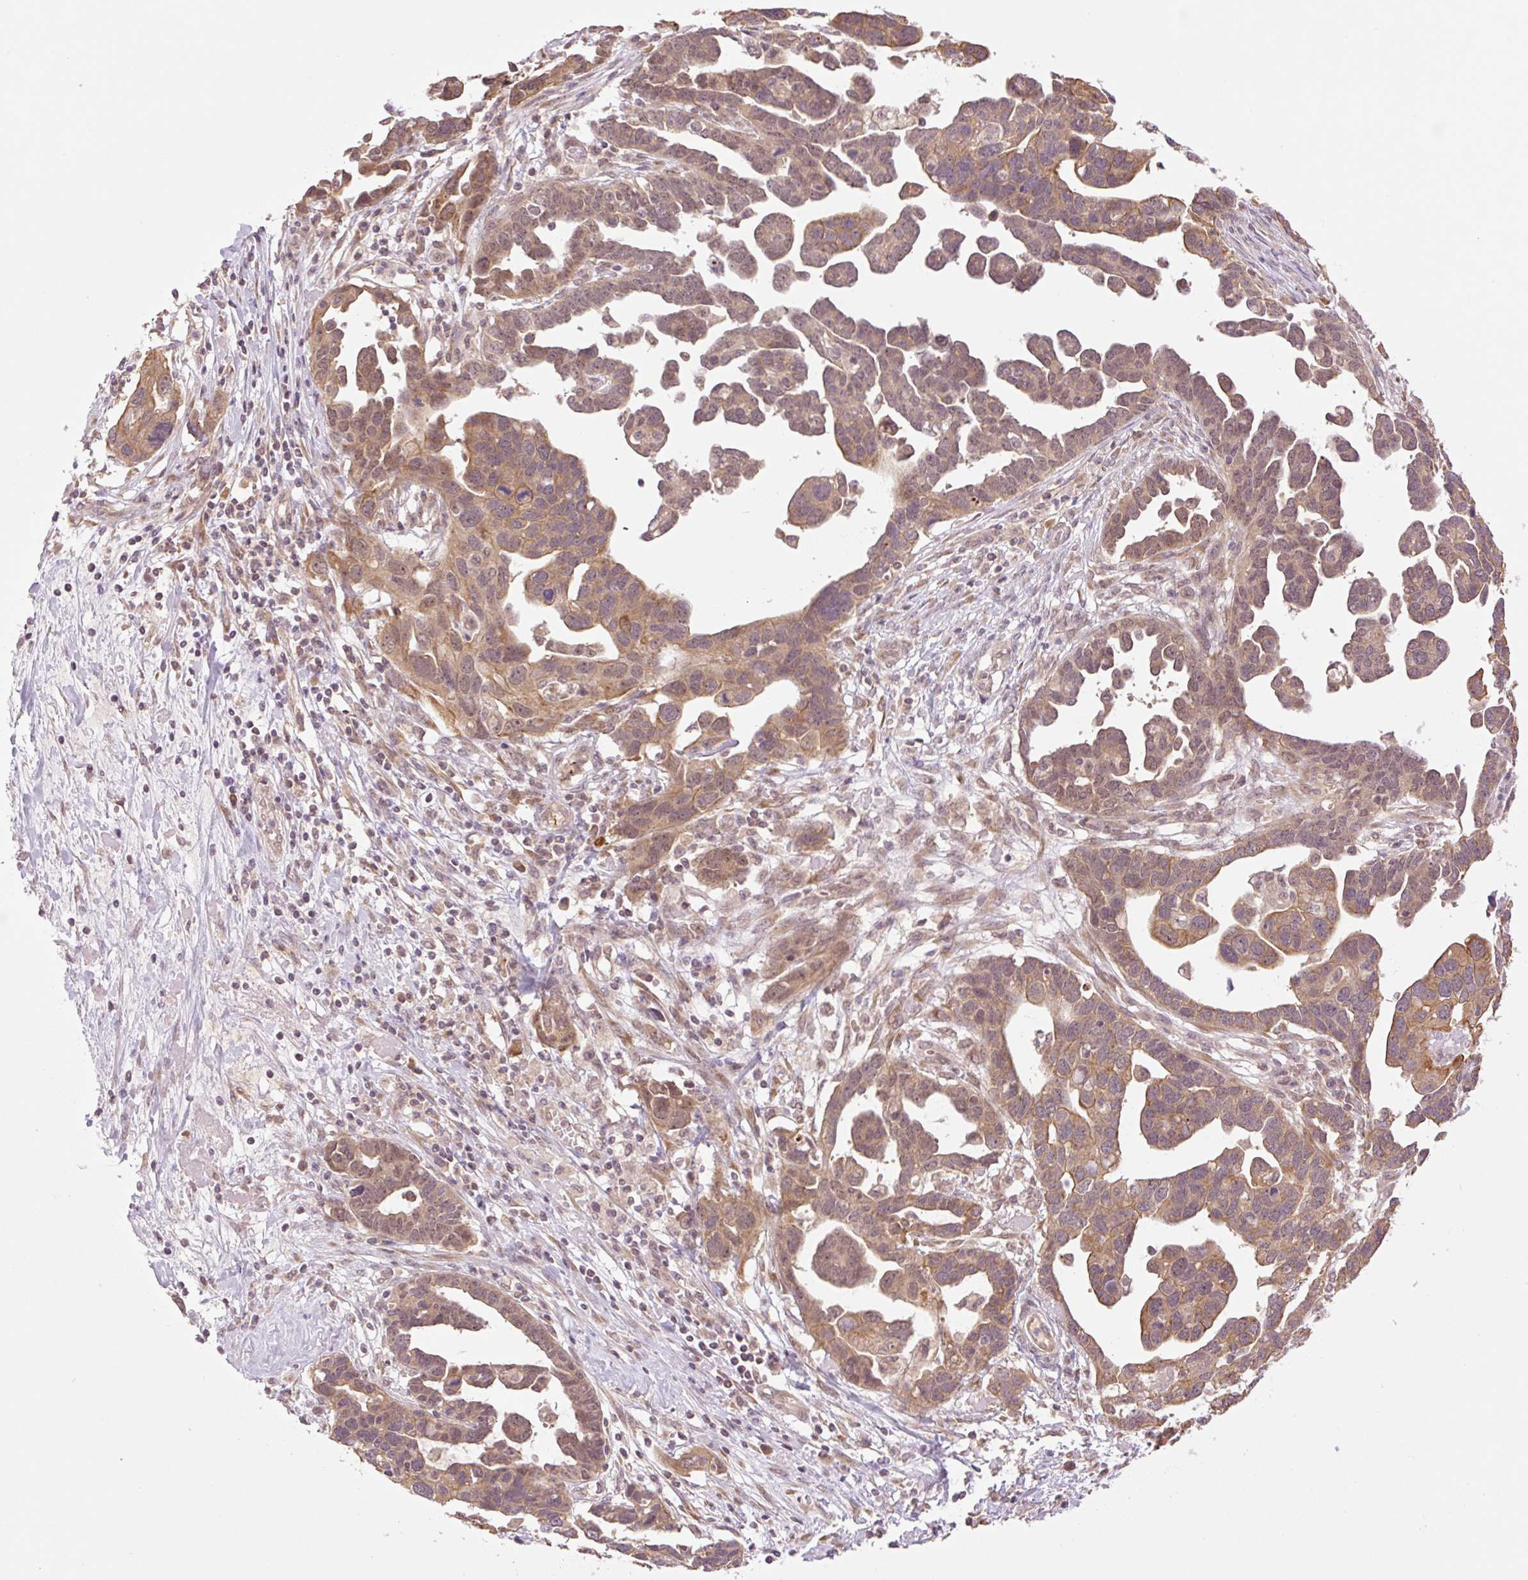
{"staining": {"intensity": "moderate", "quantity": ">75%", "location": "cytoplasmic/membranous"}, "tissue": "ovarian cancer", "cell_type": "Tumor cells", "image_type": "cancer", "snomed": [{"axis": "morphology", "description": "Cystadenocarcinoma, serous, NOS"}, {"axis": "topography", "description": "Ovary"}], "caption": "A histopathology image showing moderate cytoplasmic/membranous staining in approximately >75% of tumor cells in ovarian cancer (serous cystadenocarcinoma), as visualized by brown immunohistochemical staining.", "gene": "YJU2B", "patient": {"sex": "female", "age": 54}}